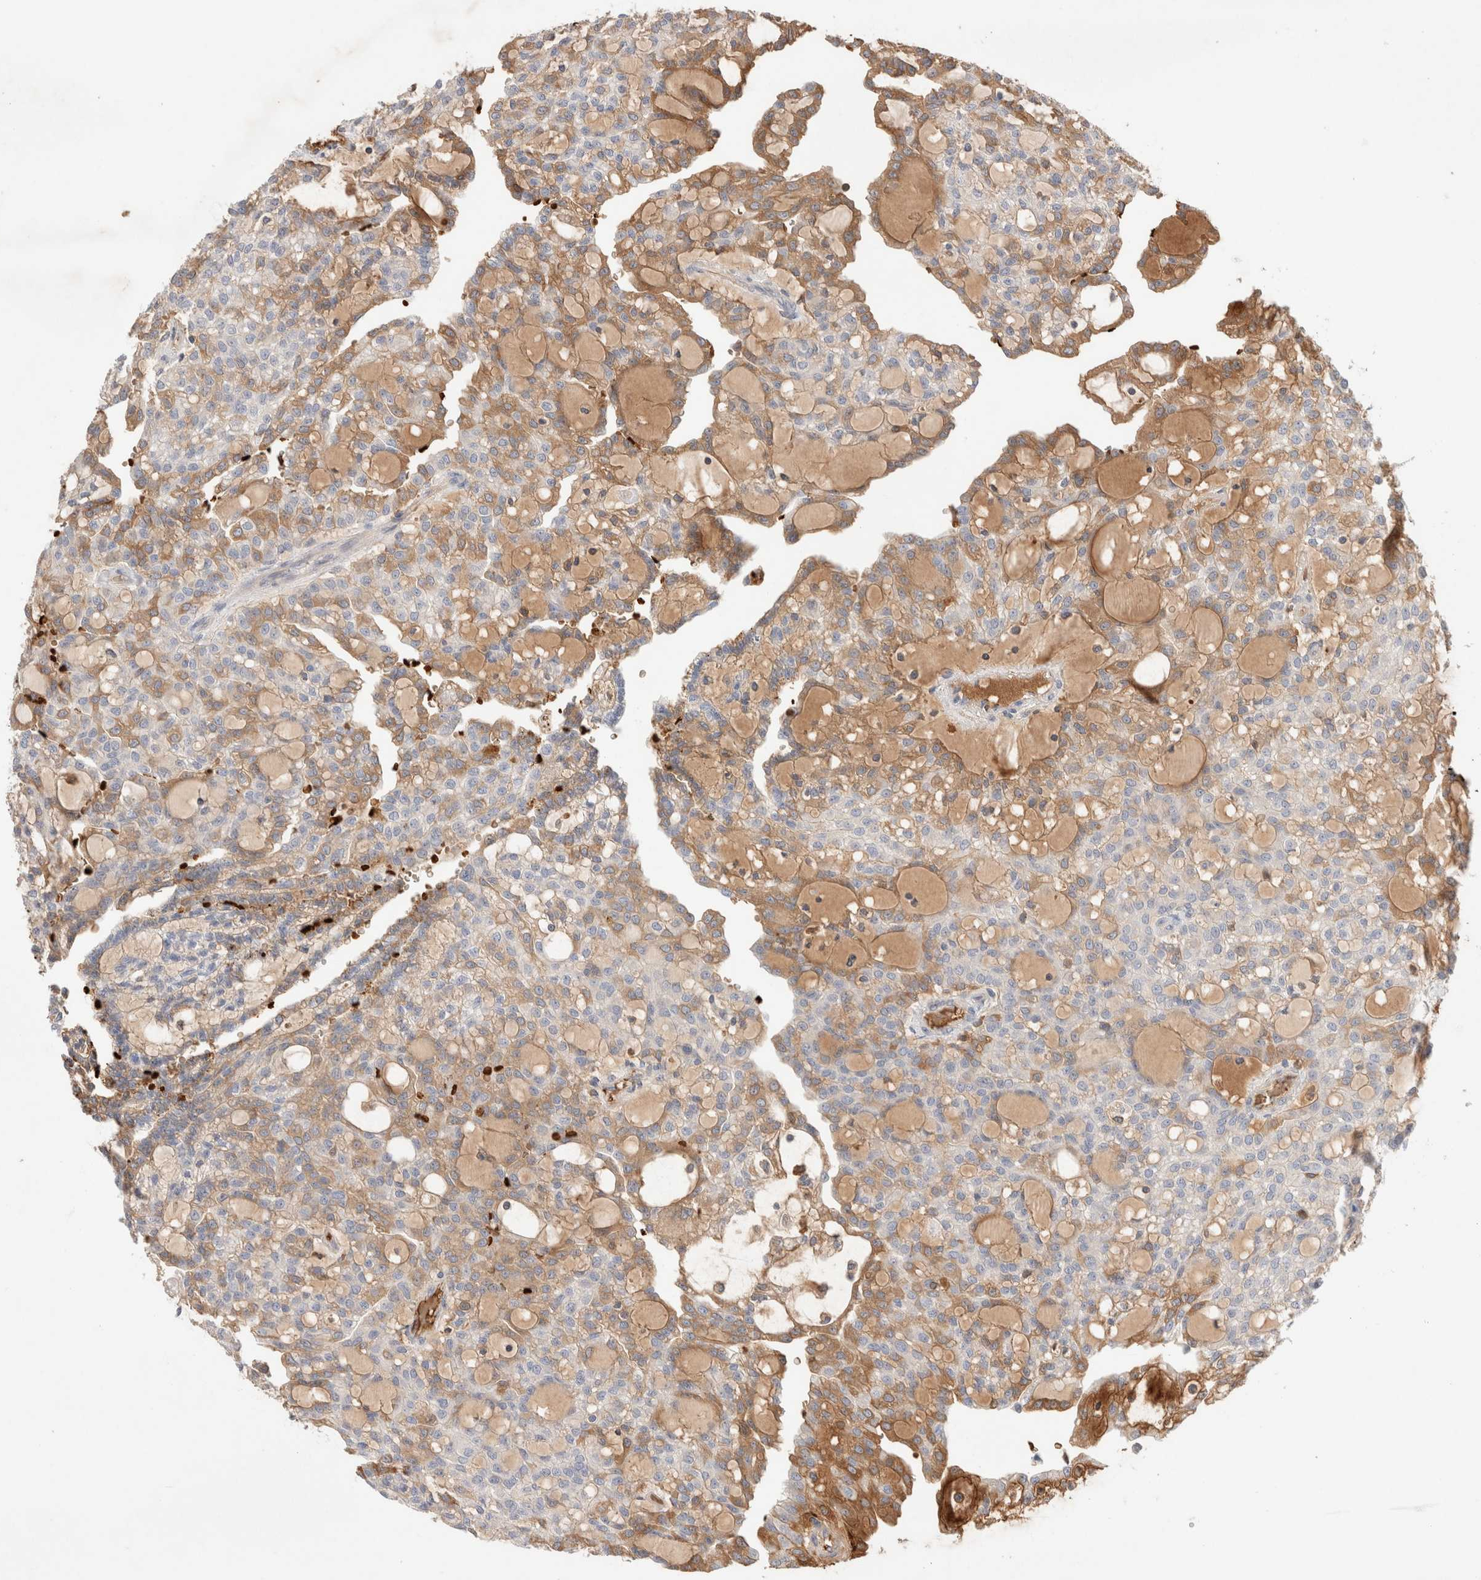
{"staining": {"intensity": "moderate", "quantity": "<25%", "location": "cytoplasmic/membranous"}, "tissue": "renal cancer", "cell_type": "Tumor cells", "image_type": "cancer", "snomed": [{"axis": "morphology", "description": "Adenocarcinoma, NOS"}, {"axis": "topography", "description": "Kidney"}], "caption": "Protein expression analysis of human adenocarcinoma (renal) reveals moderate cytoplasmic/membranous expression in approximately <25% of tumor cells.", "gene": "MST1", "patient": {"sex": "male", "age": 63}}